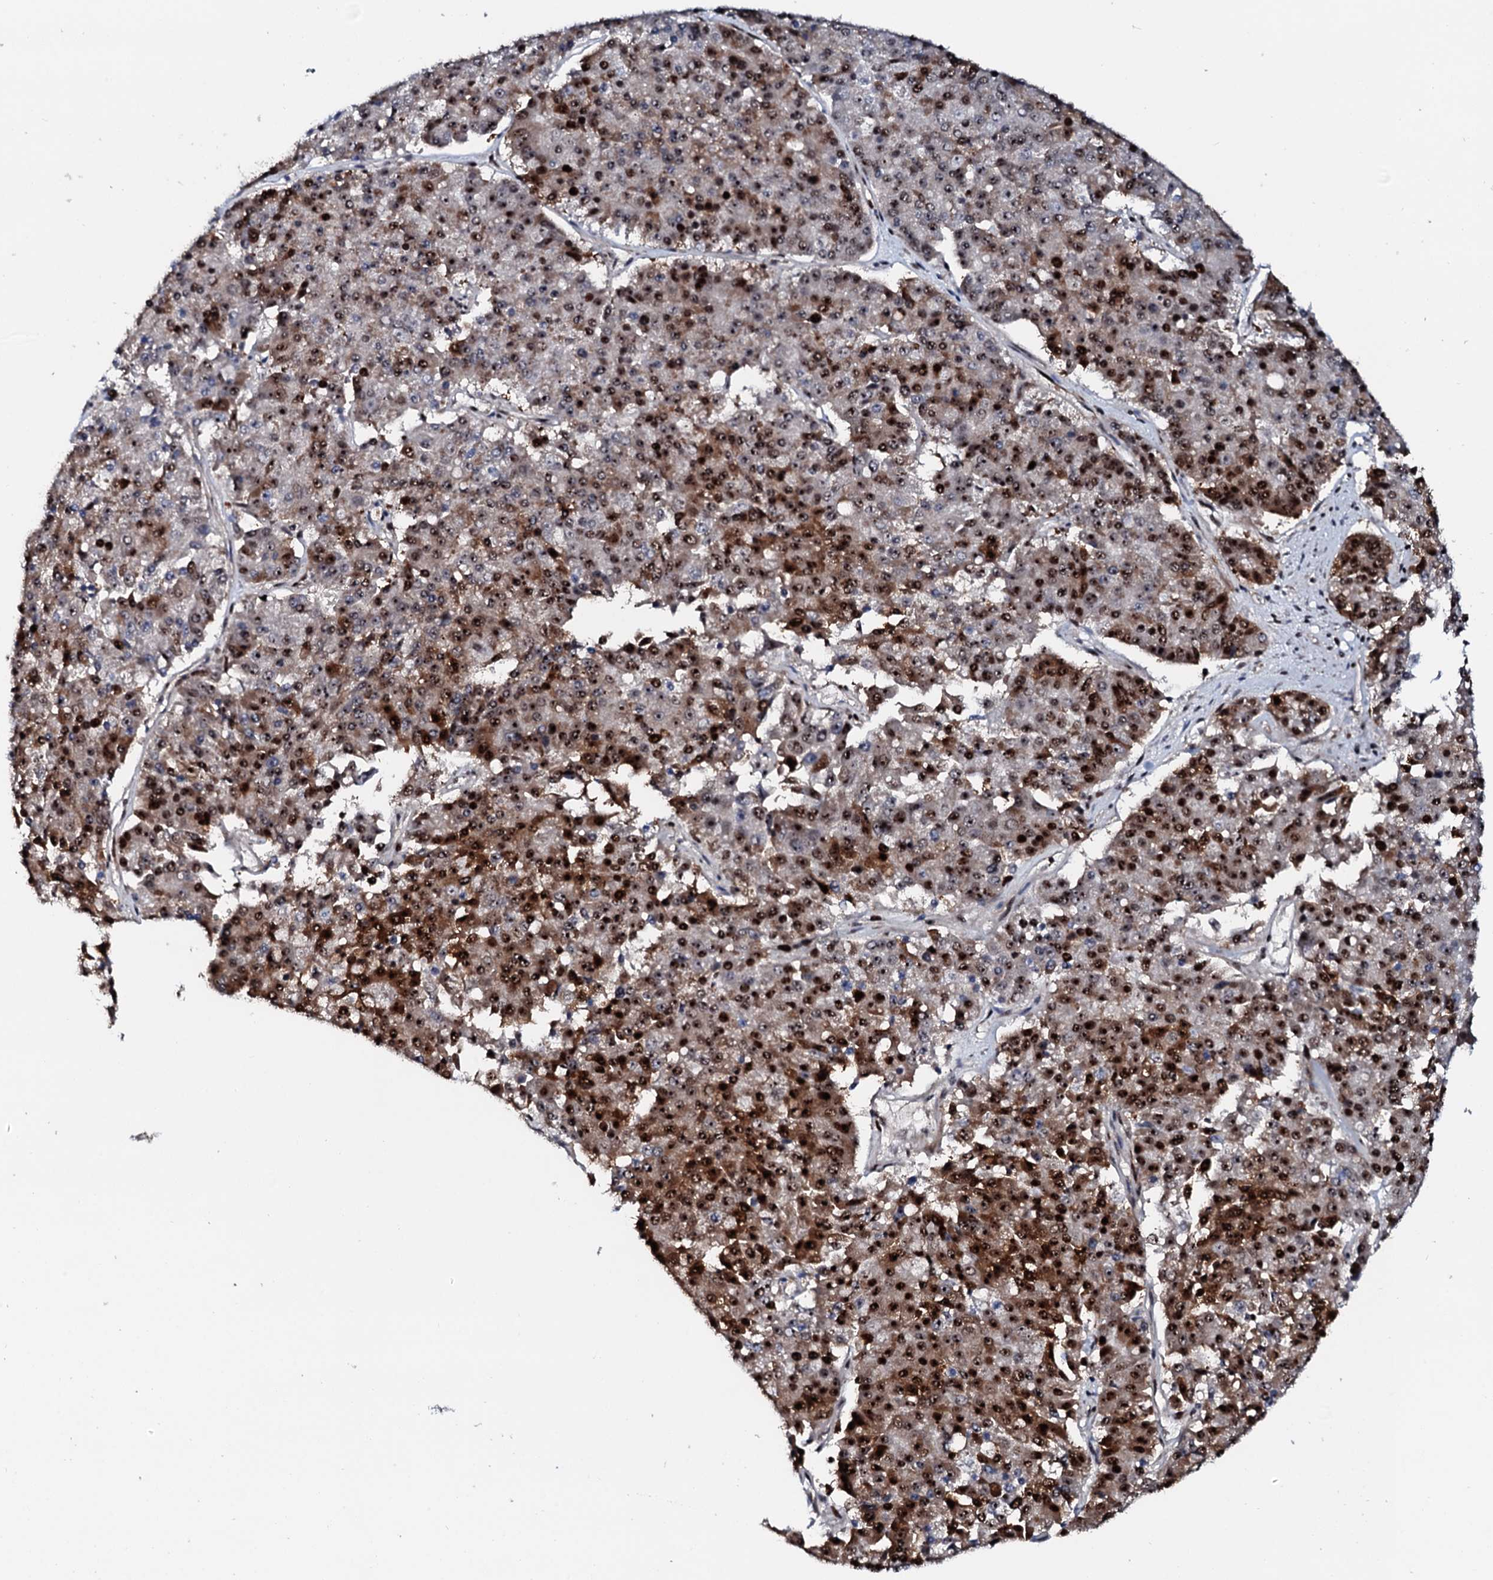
{"staining": {"intensity": "strong", "quantity": ">75%", "location": "cytoplasmic/membranous,nuclear"}, "tissue": "pancreatic cancer", "cell_type": "Tumor cells", "image_type": "cancer", "snomed": [{"axis": "morphology", "description": "Adenocarcinoma, NOS"}, {"axis": "topography", "description": "Pancreas"}], "caption": "IHC of human pancreatic cancer demonstrates high levels of strong cytoplasmic/membranous and nuclear staining in approximately >75% of tumor cells. (DAB IHC, brown staining for protein, blue staining for nuclei).", "gene": "NEUROG3", "patient": {"sex": "male", "age": 50}}